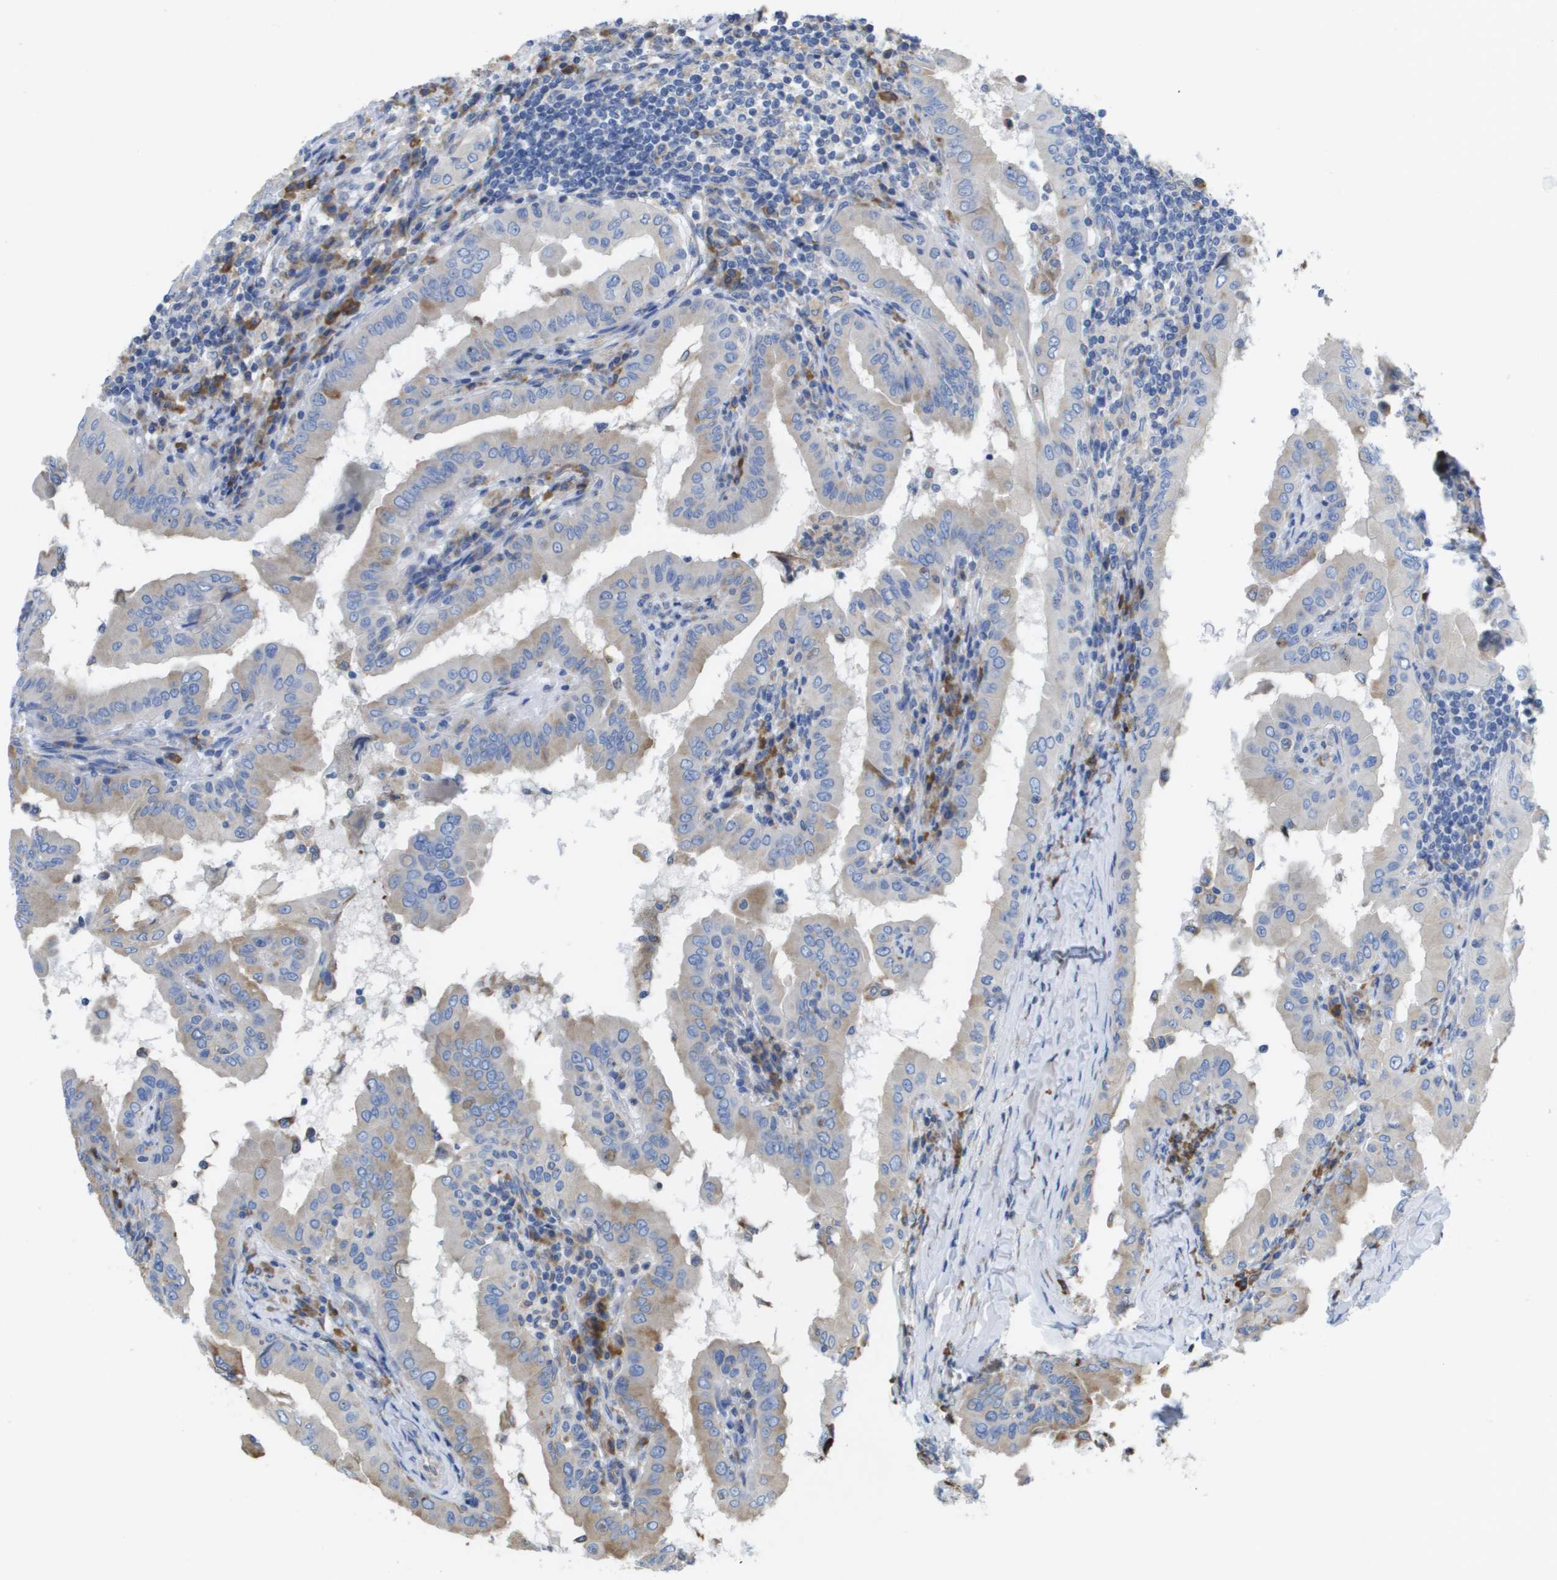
{"staining": {"intensity": "weak", "quantity": "25%-75%", "location": "cytoplasmic/membranous"}, "tissue": "thyroid cancer", "cell_type": "Tumor cells", "image_type": "cancer", "snomed": [{"axis": "morphology", "description": "Papillary adenocarcinoma, NOS"}, {"axis": "topography", "description": "Thyroid gland"}], "caption": "Protein staining exhibits weak cytoplasmic/membranous positivity in approximately 25%-75% of tumor cells in thyroid cancer. (Brightfield microscopy of DAB IHC at high magnification).", "gene": "SDR42E1", "patient": {"sex": "male", "age": 33}}